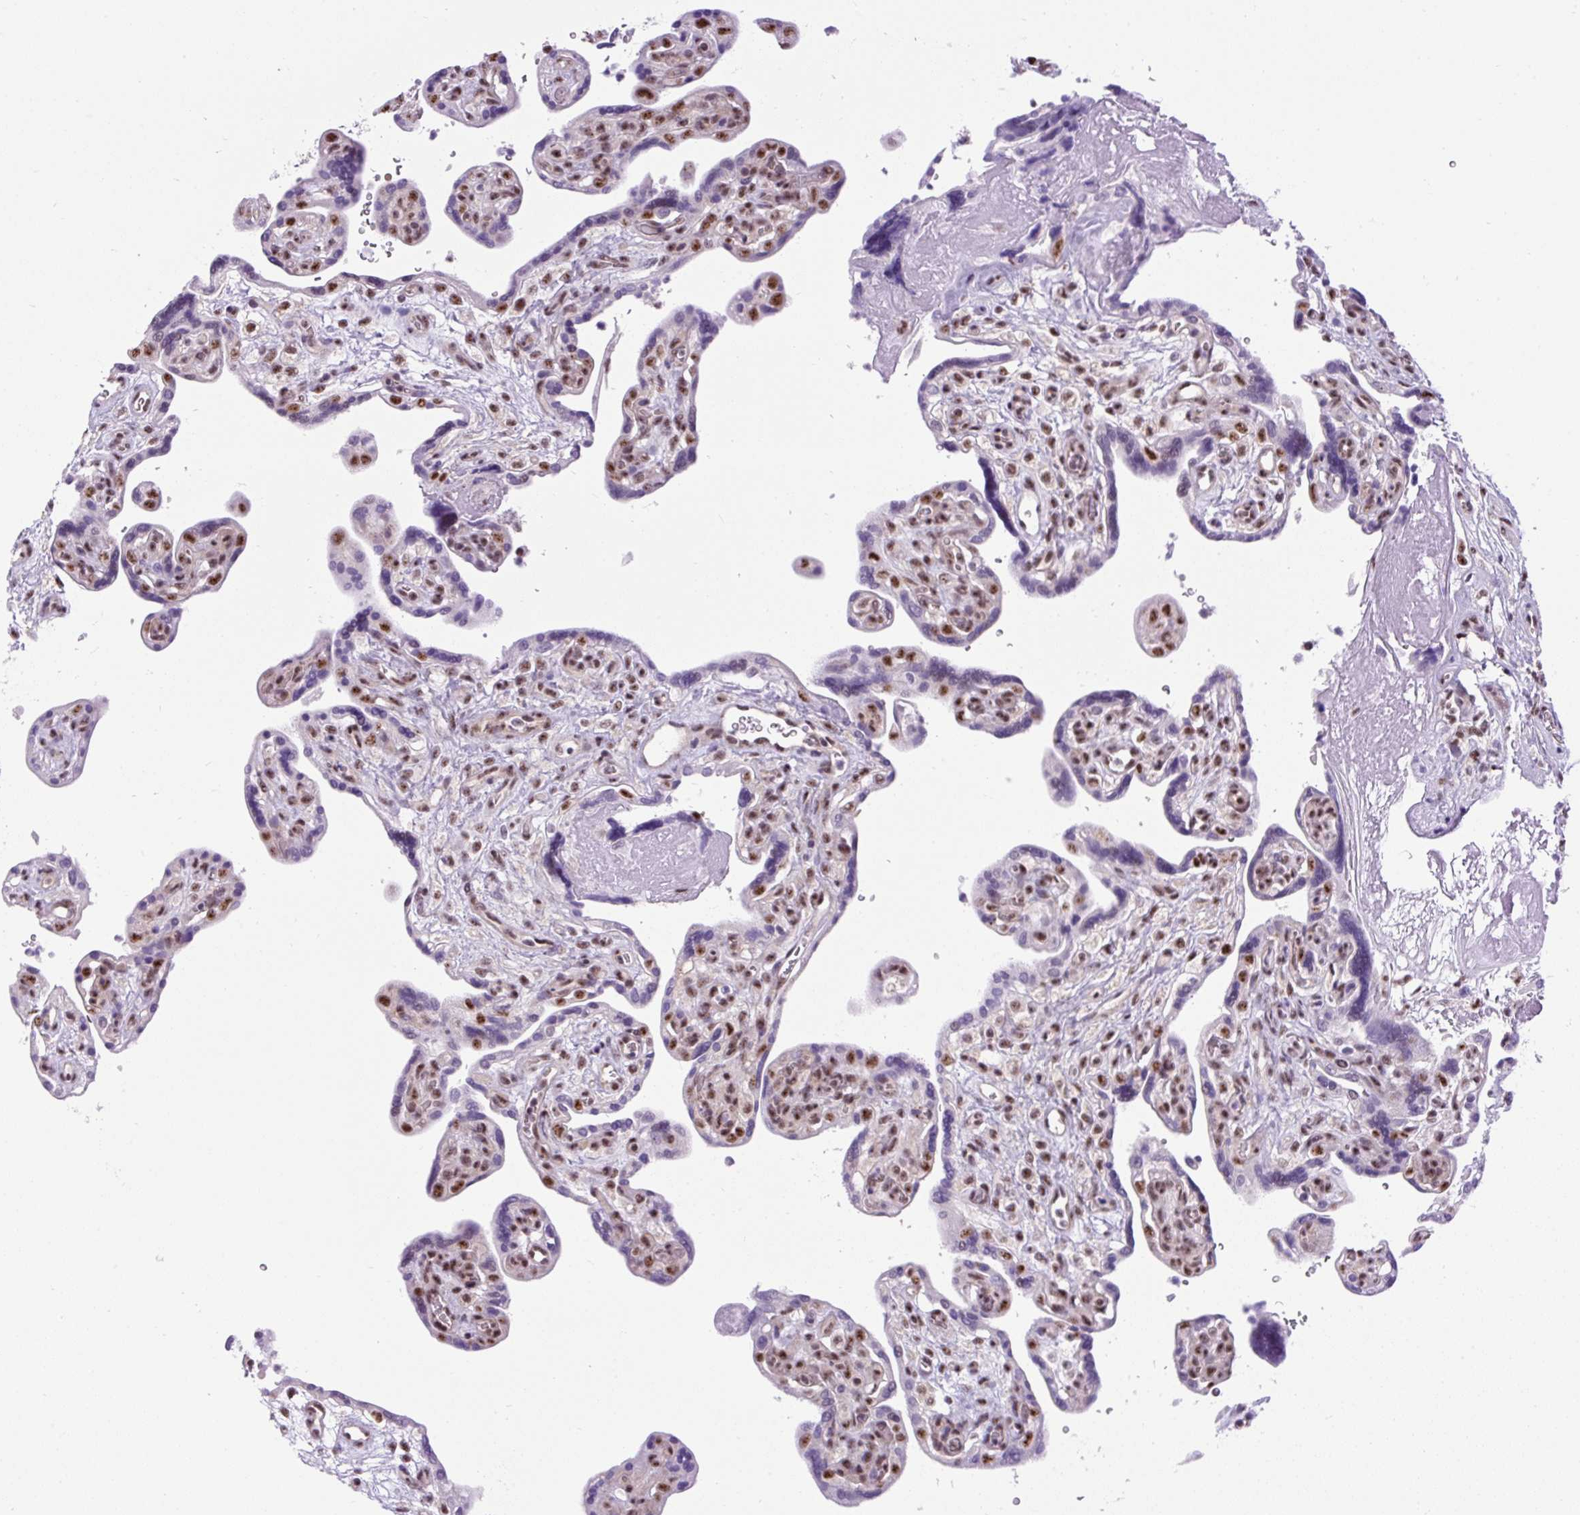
{"staining": {"intensity": "moderate", "quantity": "25%-75%", "location": "nuclear"}, "tissue": "placenta", "cell_type": "Trophoblastic cells", "image_type": "normal", "snomed": [{"axis": "morphology", "description": "Normal tissue, NOS"}, {"axis": "topography", "description": "Placenta"}], "caption": "Moderate nuclear protein staining is appreciated in about 25%-75% of trophoblastic cells in placenta. The protein of interest is stained brown, and the nuclei are stained in blue (DAB IHC with brightfield microscopy, high magnification).", "gene": "SMC5", "patient": {"sex": "female", "age": 39}}